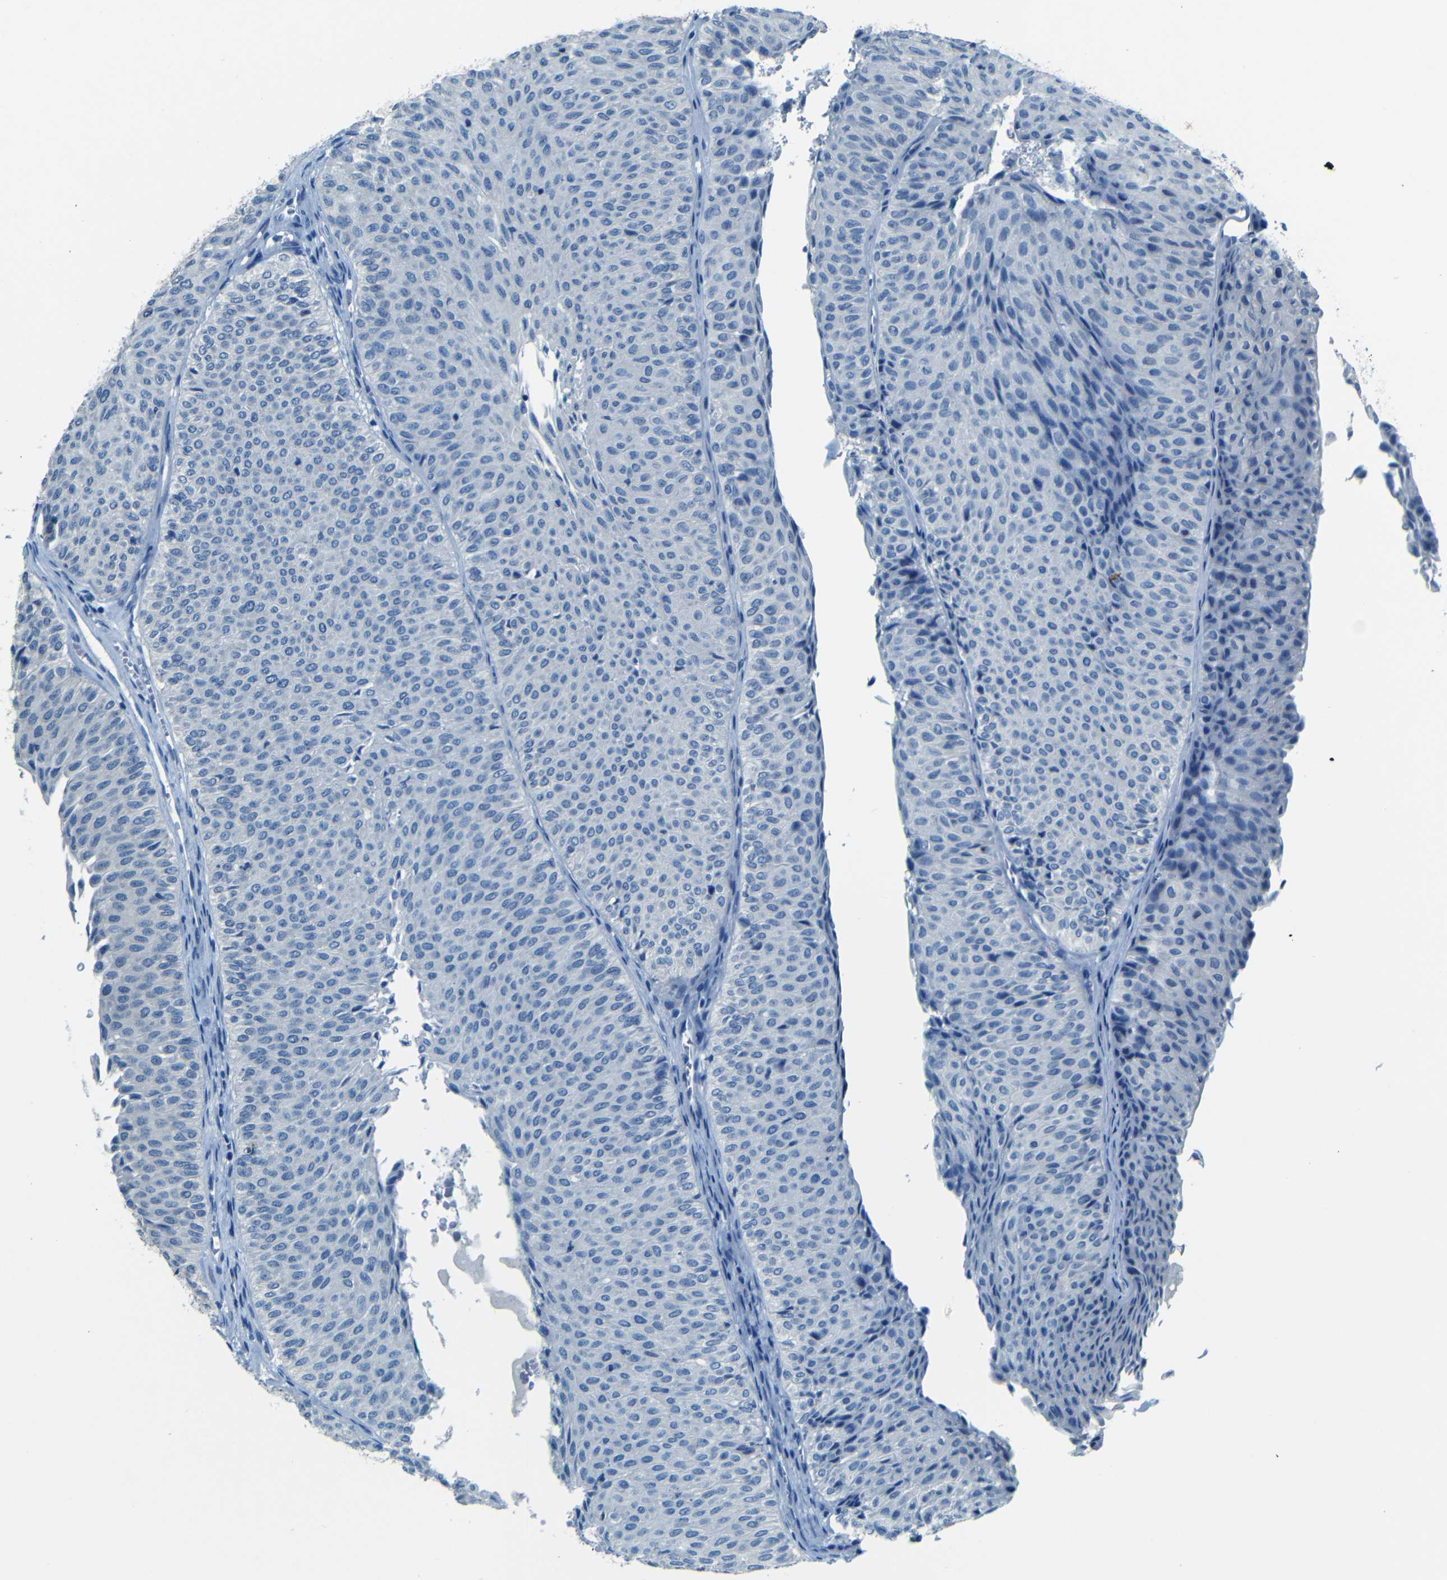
{"staining": {"intensity": "negative", "quantity": "none", "location": "none"}, "tissue": "urothelial cancer", "cell_type": "Tumor cells", "image_type": "cancer", "snomed": [{"axis": "morphology", "description": "Urothelial carcinoma, Low grade"}, {"axis": "topography", "description": "Urinary bladder"}], "caption": "Tumor cells show no significant protein positivity in urothelial cancer. (DAB IHC, high magnification).", "gene": "ZMAT1", "patient": {"sex": "male", "age": 78}}